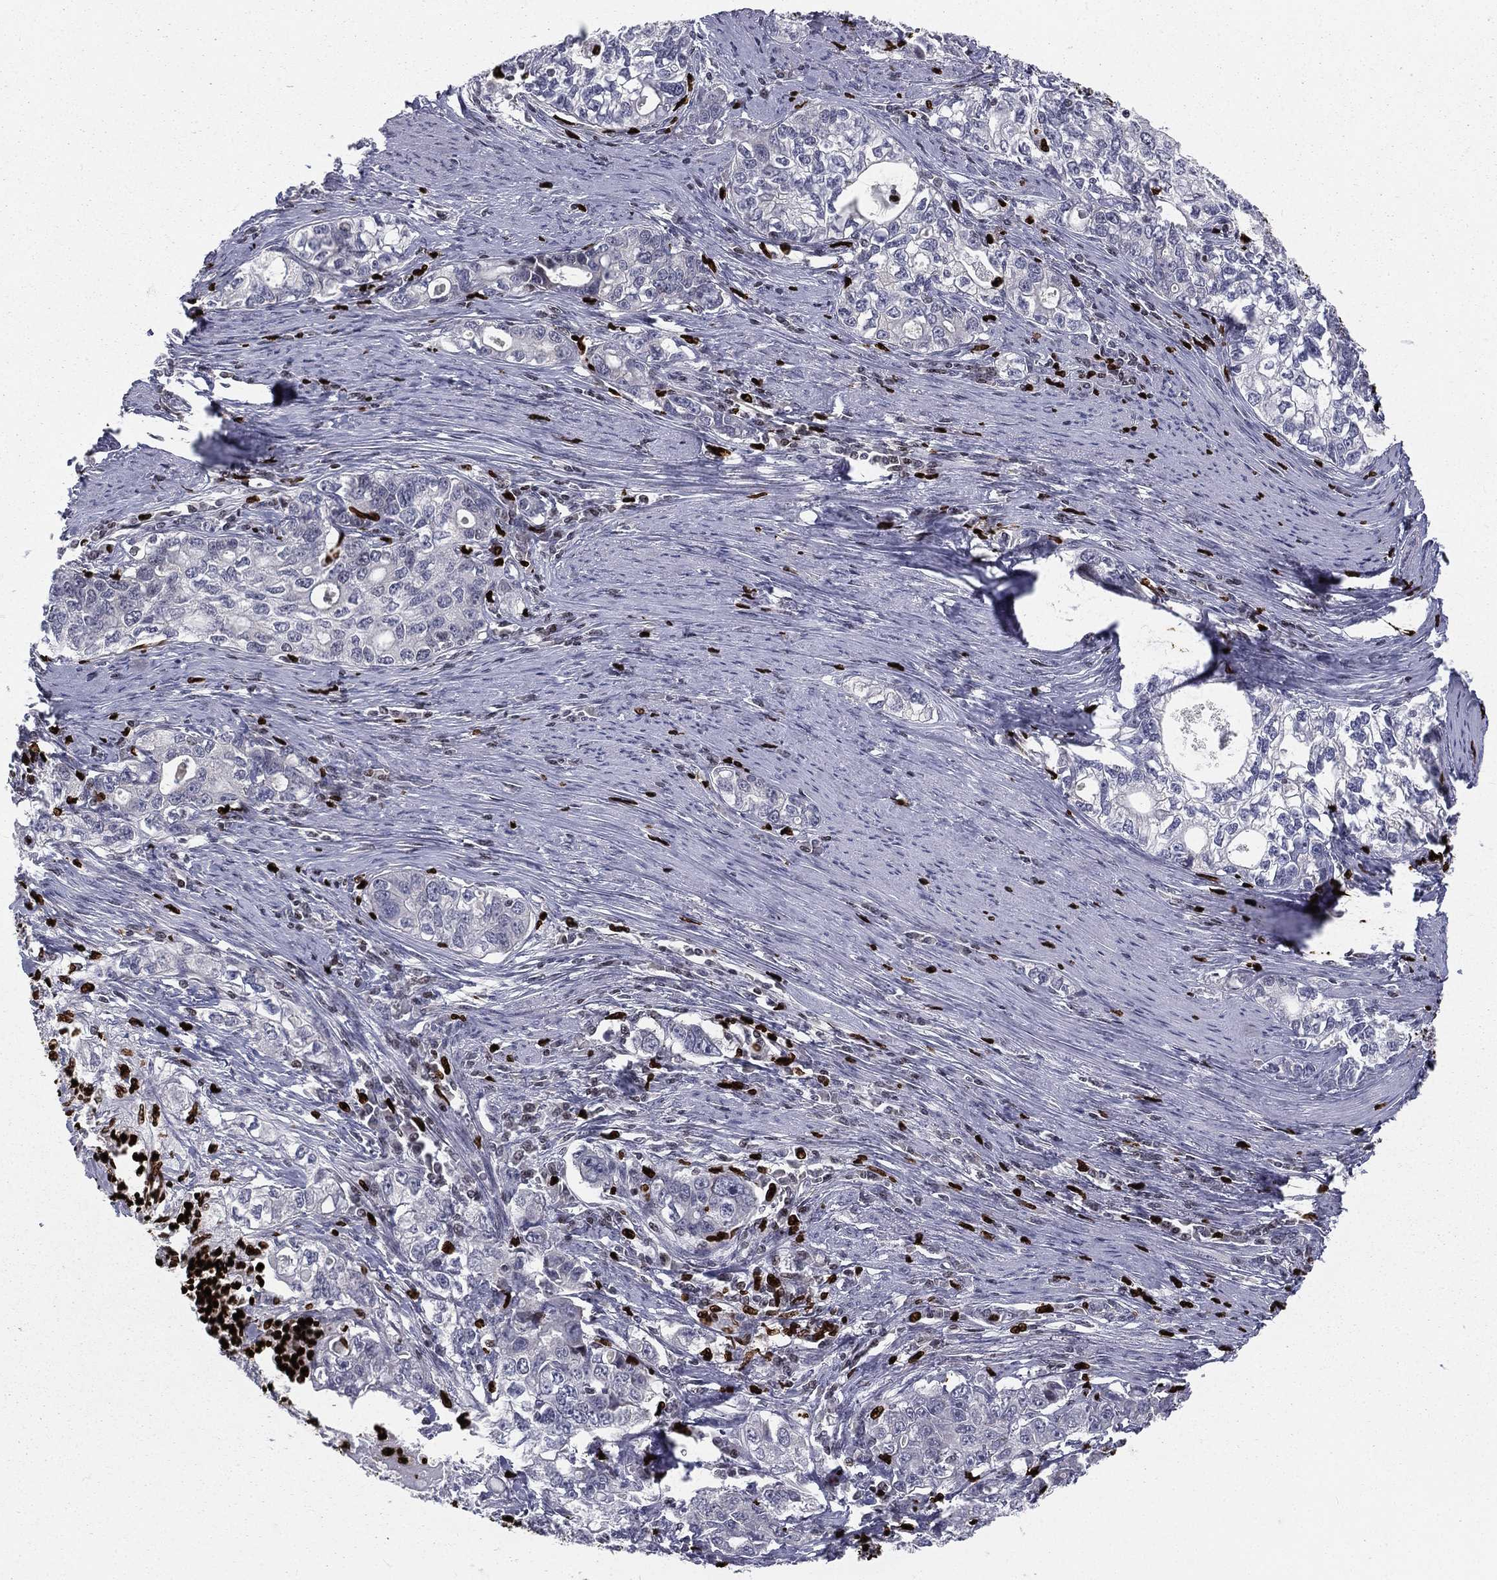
{"staining": {"intensity": "negative", "quantity": "none", "location": "none"}, "tissue": "stomach cancer", "cell_type": "Tumor cells", "image_type": "cancer", "snomed": [{"axis": "morphology", "description": "Adenocarcinoma, NOS"}, {"axis": "topography", "description": "Stomach, lower"}], "caption": "Histopathology image shows no significant protein expression in tumor cells of stomach cancer.", "gene": "MNDA", "patient": {"sex": "female", "age": 72}}